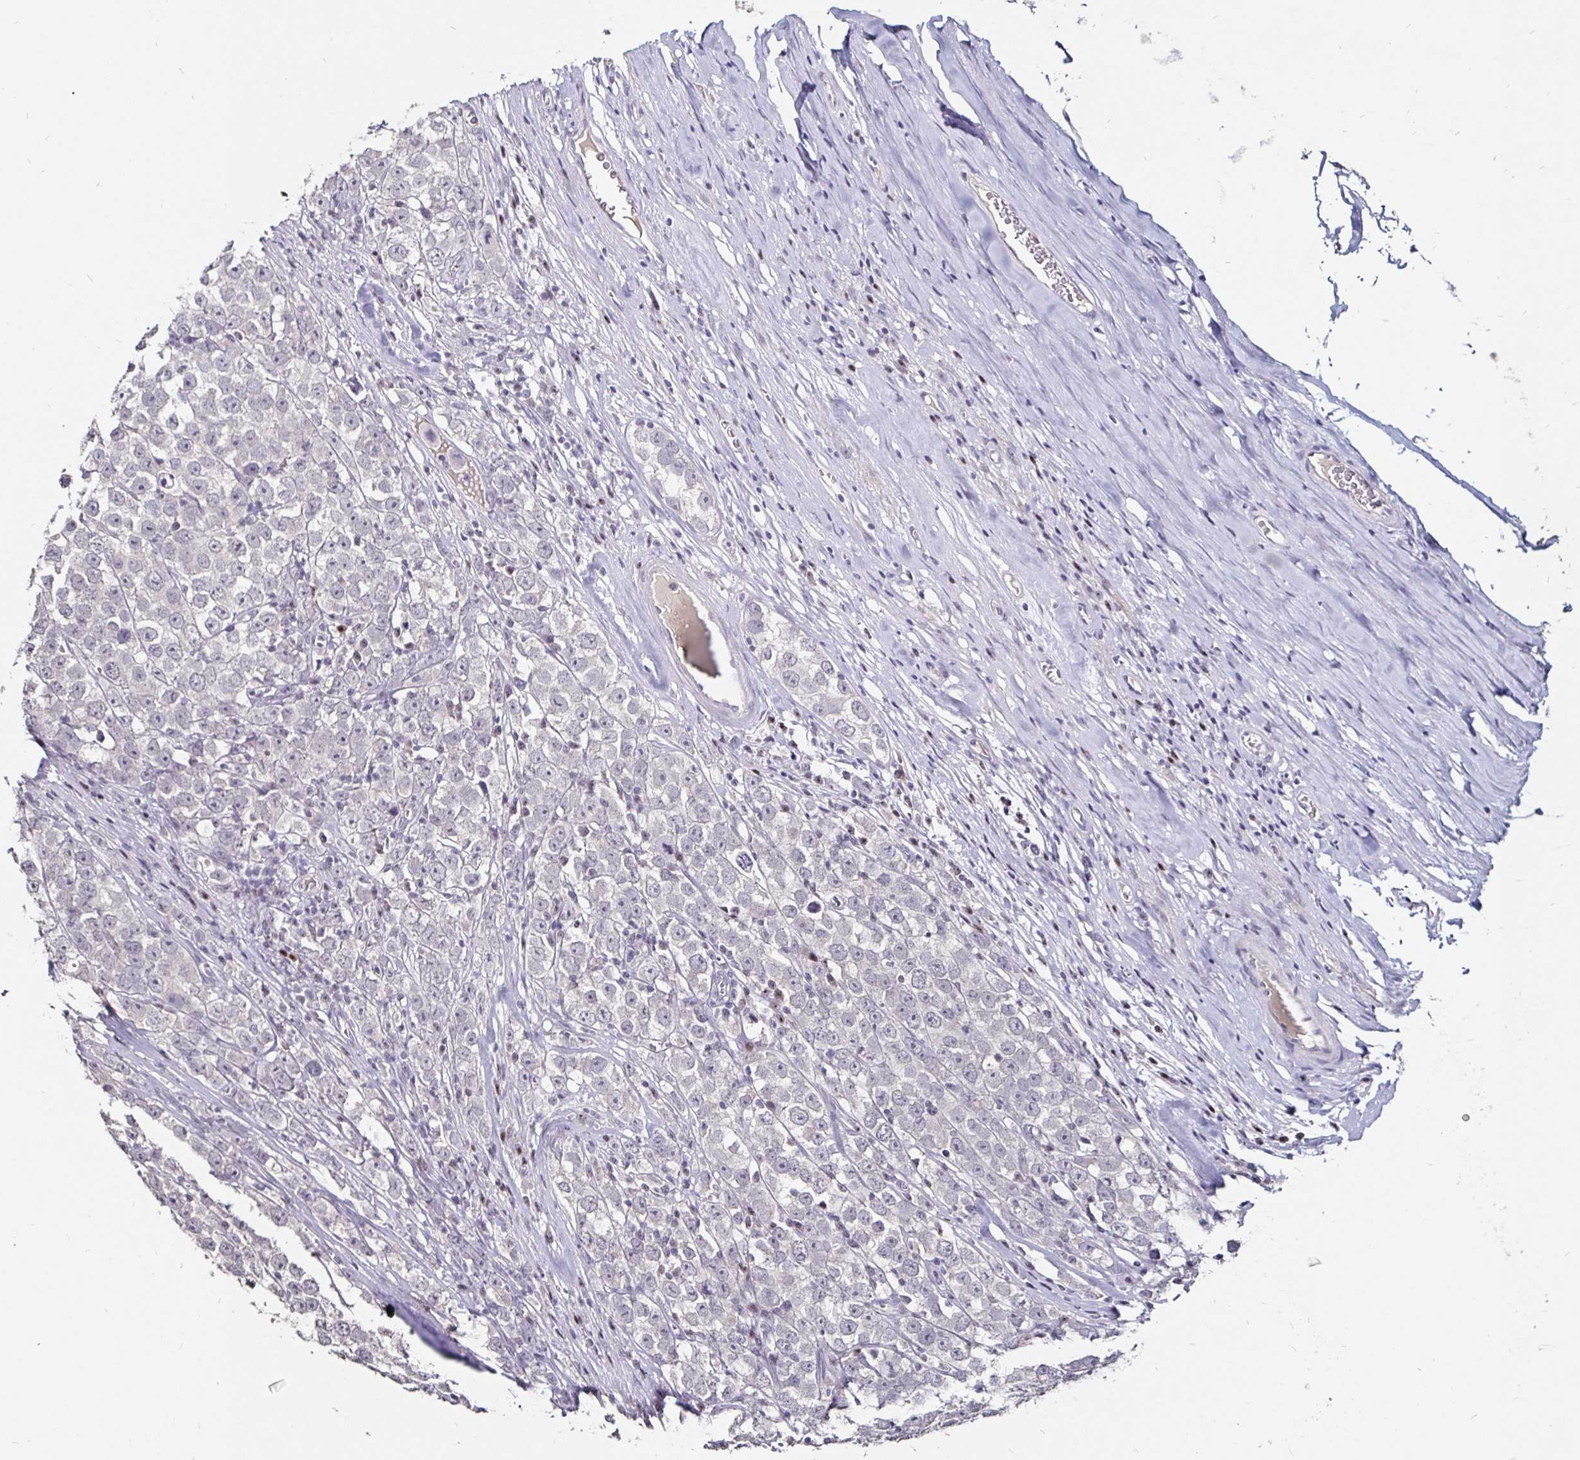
{"staining": {"intensity": "negative", "quantity": "none", "location": "none"}, "tissue": "testis cancer", "cell_type": "Tumor cells", "image_type": "cancer", "snomed": [{"axis": "morphology", "description": "Seminoma, NOS"}, {"axis": "morphology", "description": "Carcinoma, Embryonal, NOS"}, {"axis": "topography", "description": "Testis"}], "caption": "This is a photomicrograph of immunohistochemistry (IHC) staining of testis seminoma, which shows no staining in tumor cells. (DAB IHC with hematoxylin counter stain).", "gene": "FAIM2", "patient": {"sex": "male", "age": 52}}